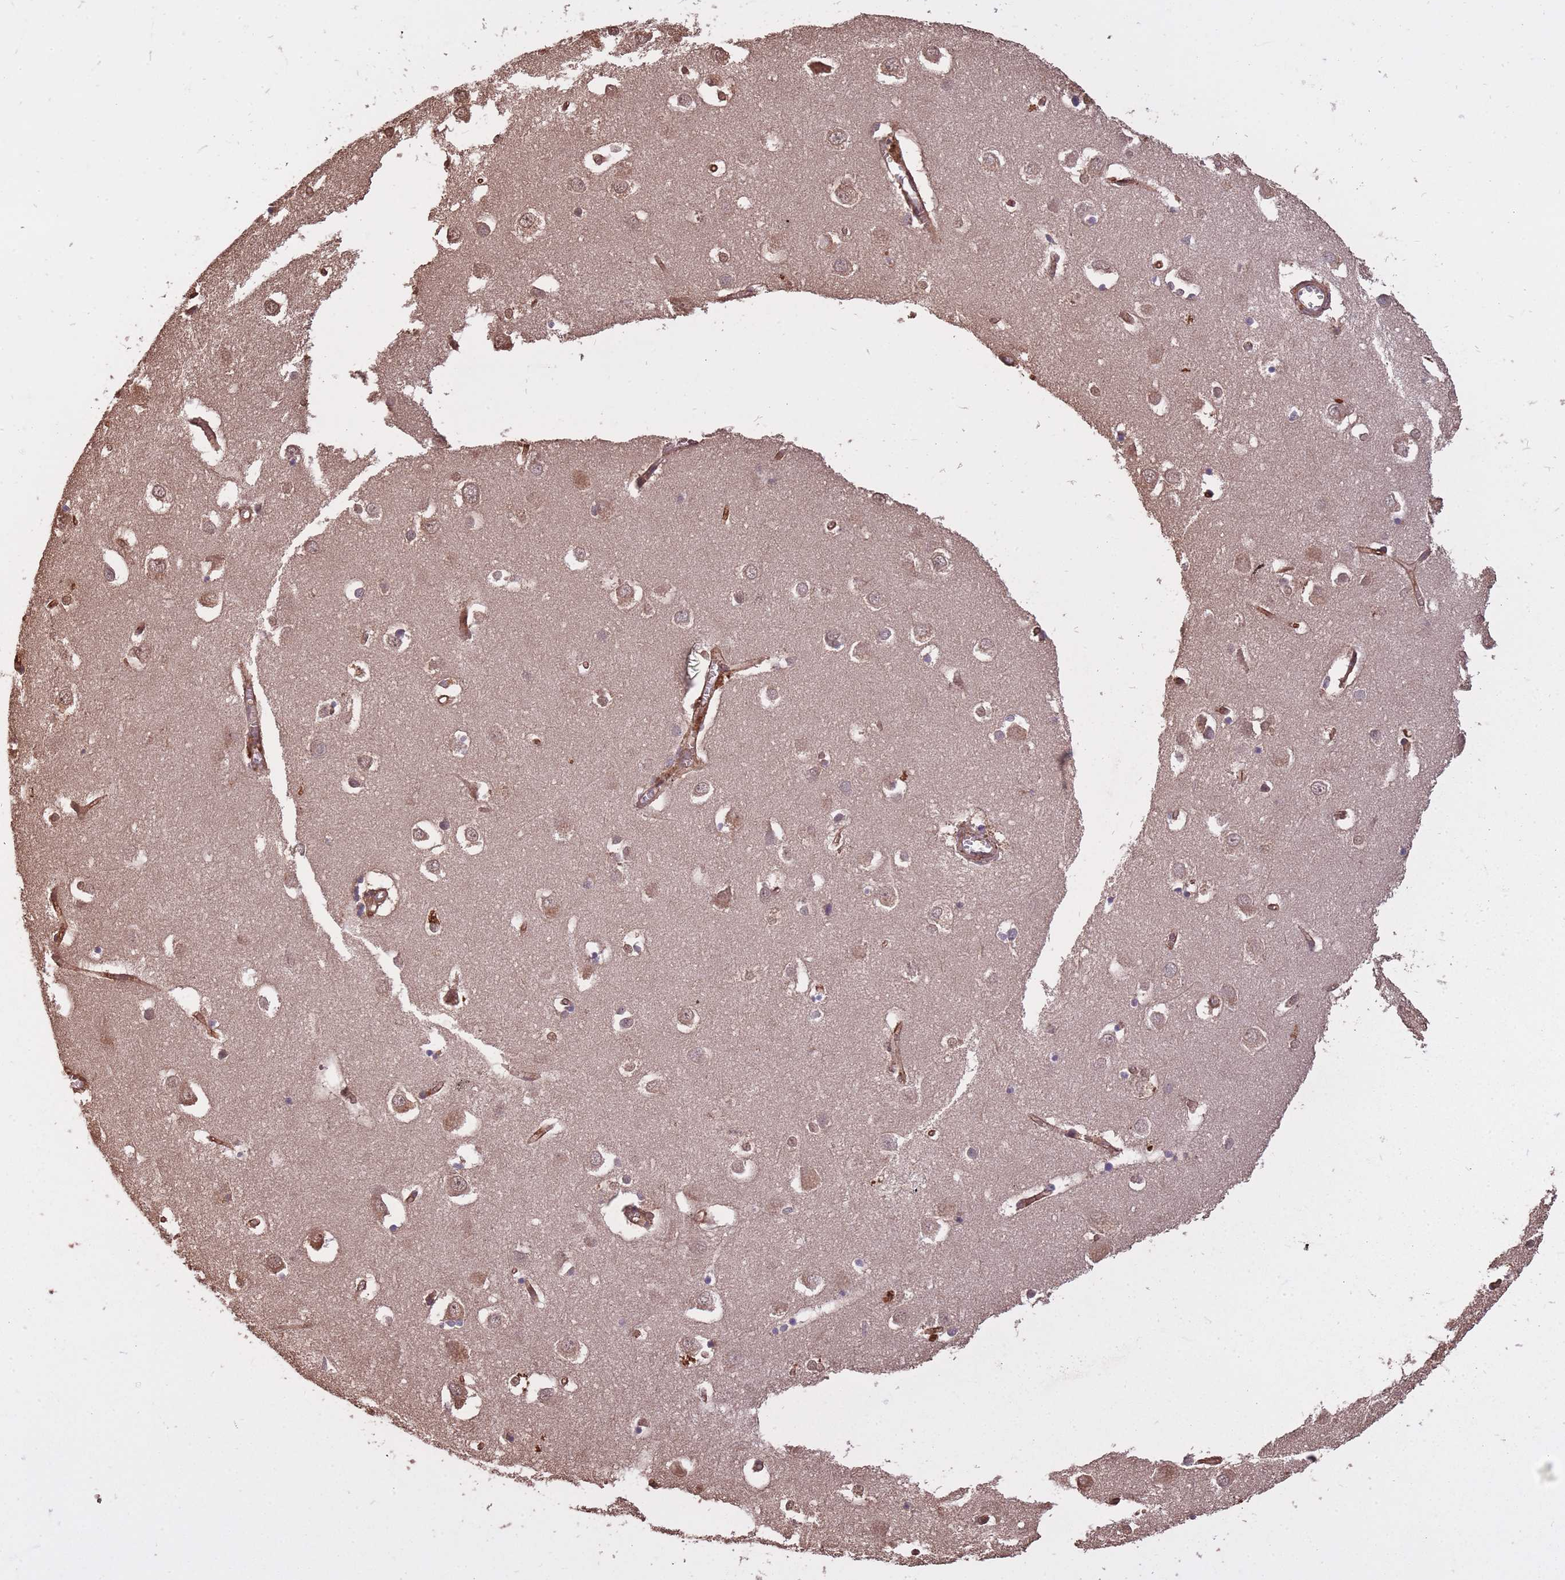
{"staining": {"intensity": "moderate", "quantity": ">75%", "location": "cytoplasmic/membranous"}, "tissue": "cerebral cortex", "cell_type": "Endothelial cells", "image_type": "normal", "snomed": [{"axis": "morphology", "description": "Normal tissue, NOS"}, {"axis": "topography", "description": "Cerebral cortex"}], "caption": "Immunohistochemical staining of benign cerebral cortex shows >75% levels of moderate cytoplasmic/membranous protein staining in approximately >75% of endothelial cells.", "gene": "ARMH3", "patient": {"sex": "male", "age": 70}}